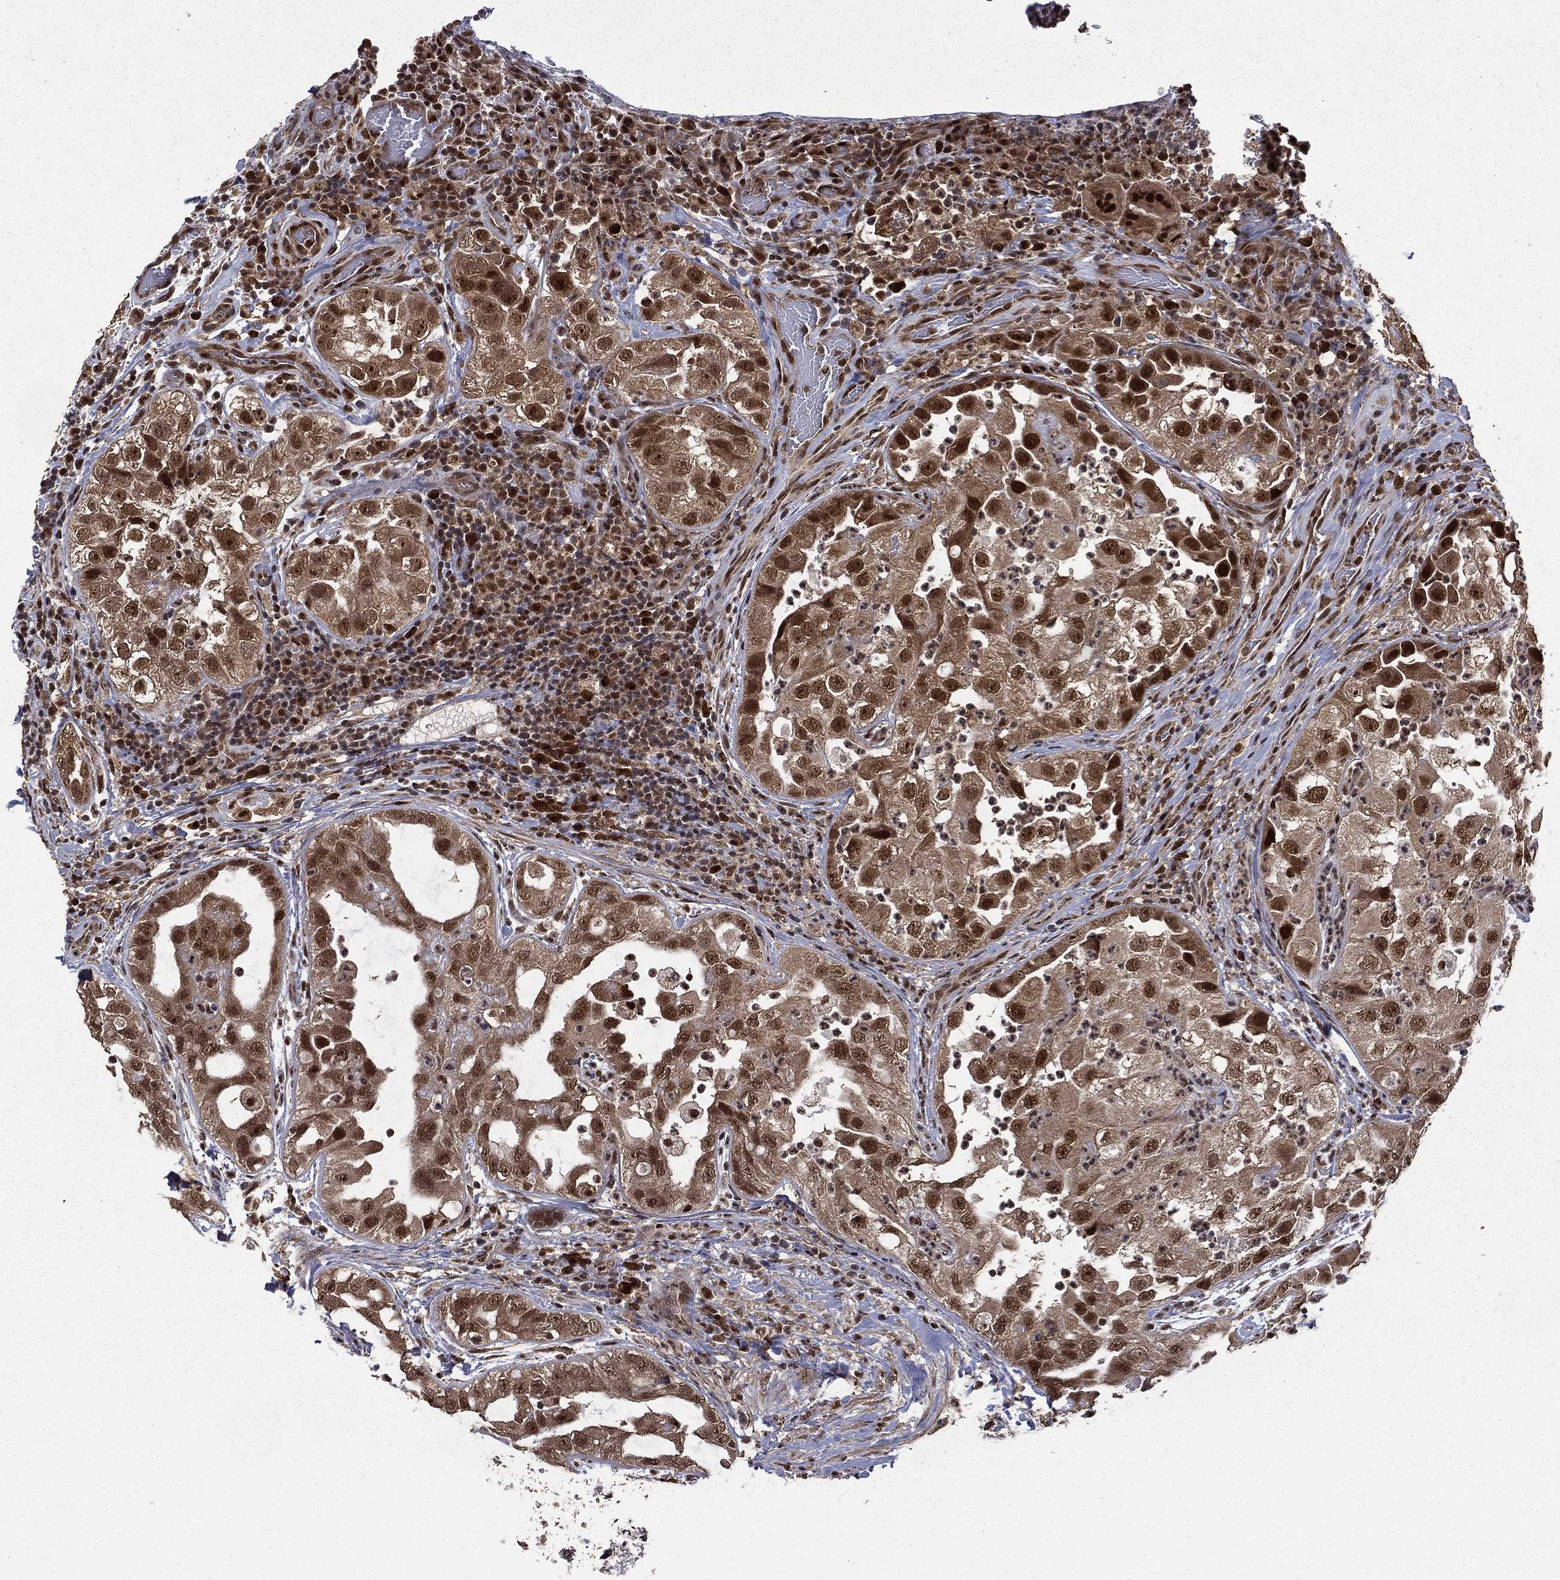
{"staining": {"intensity": "strong", "quantity": "25%-75%", "location": "nuclear"}, "tissue": "urothelial cancer", "cell_type": "Tumor cells", "image_type": "cancer", "snomed": [{"axis": "morphology", "description": "Urothelial carcinoma, High grade"}, {"axis": "topography", "description": "Urinary bladder"}], "caption": "Urothelial cancer tissue displays strong nuclear positivity in about 25%-75% of tumor cells", "gene": "JMJD6", "patient": {"sex": "female", "age": 41}}